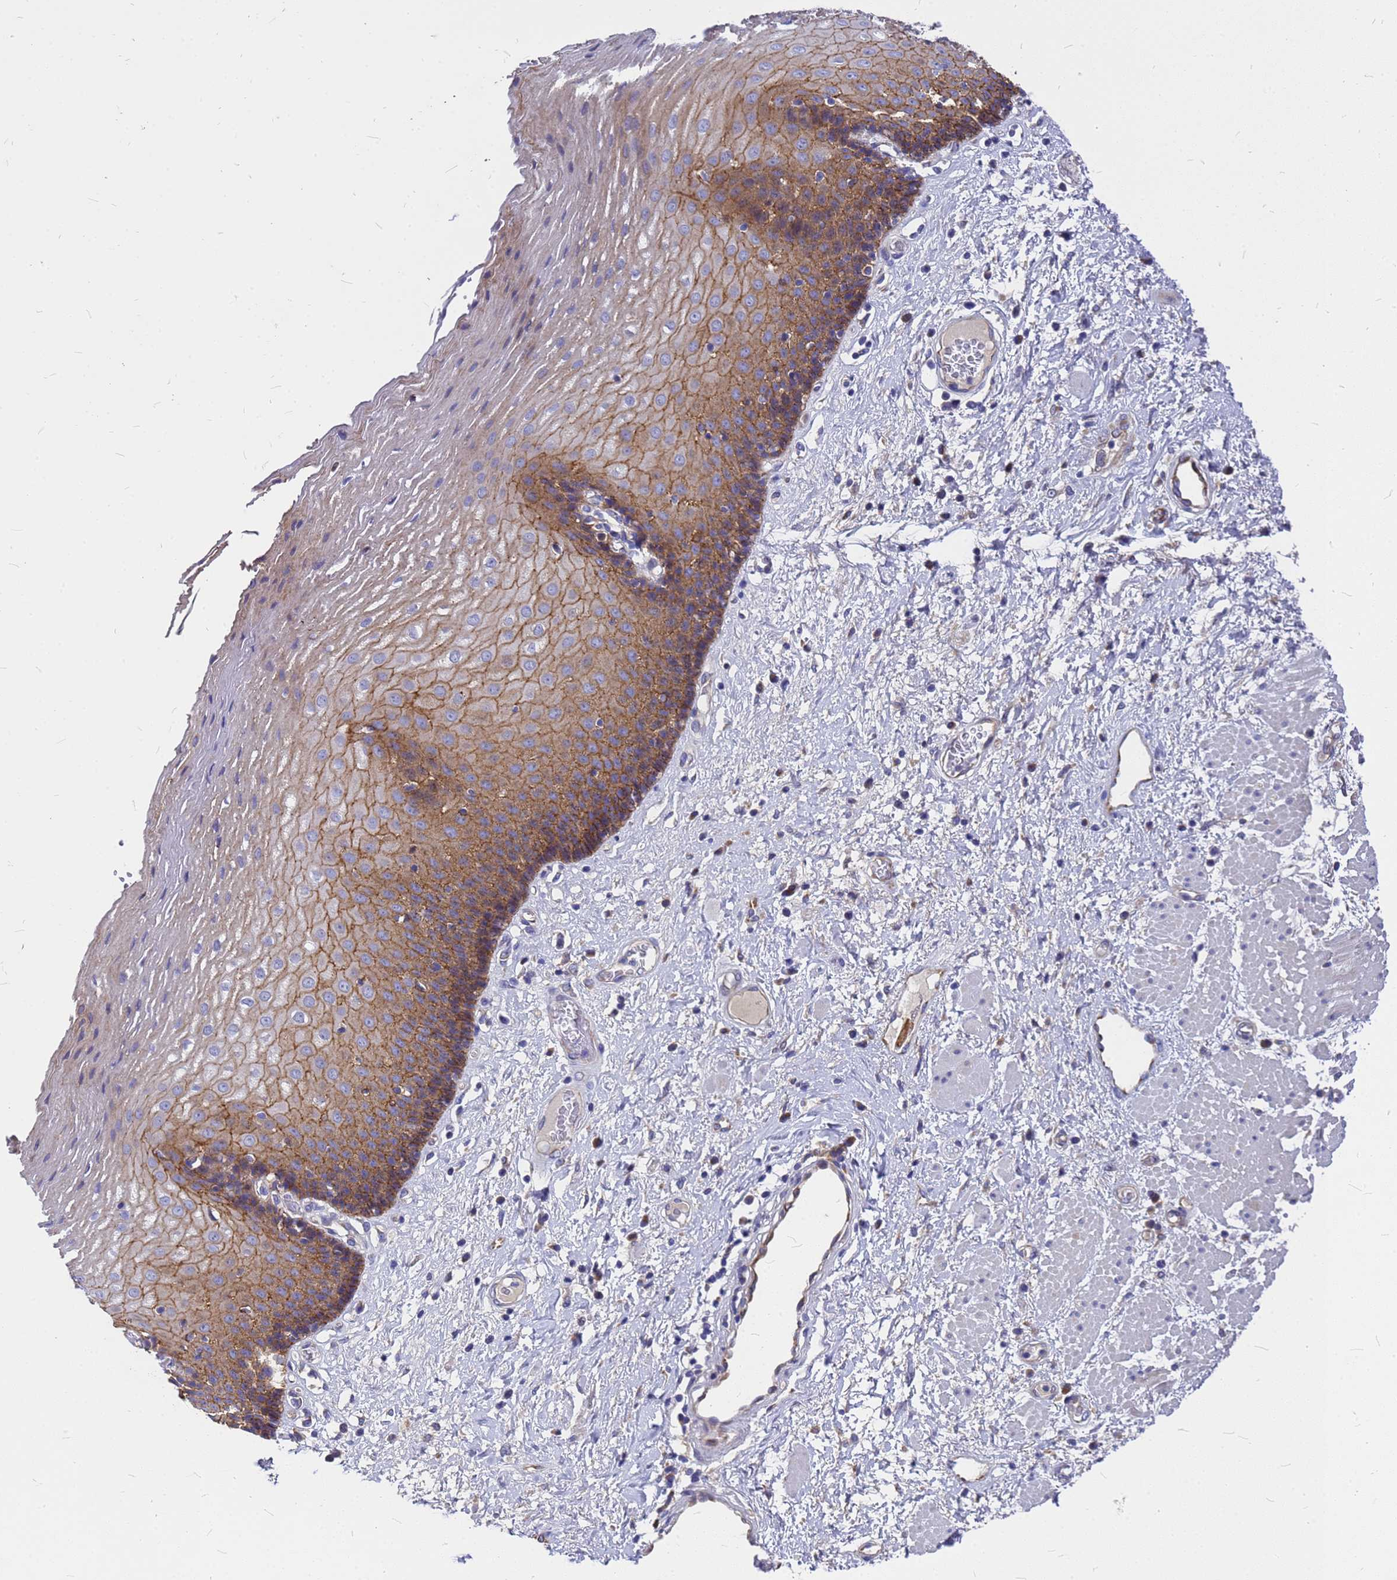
{"staining": {"intensity": "moderate", "quantity": ">75%", "location": "cytoplasmic/membranous"}, "tissue": "esophagus", "cell_type": "Squamous epithelial cells", "image_type": "normal", "snomed": [{"axis": "morphology", "description": "Normal tissue, NOS"}, {"axis": "morphology", "description": "Adenocarcinoma, NOS"}, {"axis": "topography", "description": "Esophagus"}], "caption": "Human esophagus stained with a brown dye reveals moderate cytoplasmic/membranous positive staining in approximately >75% of squamous epithelial cells.", "gene": "FBXW5", "patient": {"sex": "male", "age": 62}}